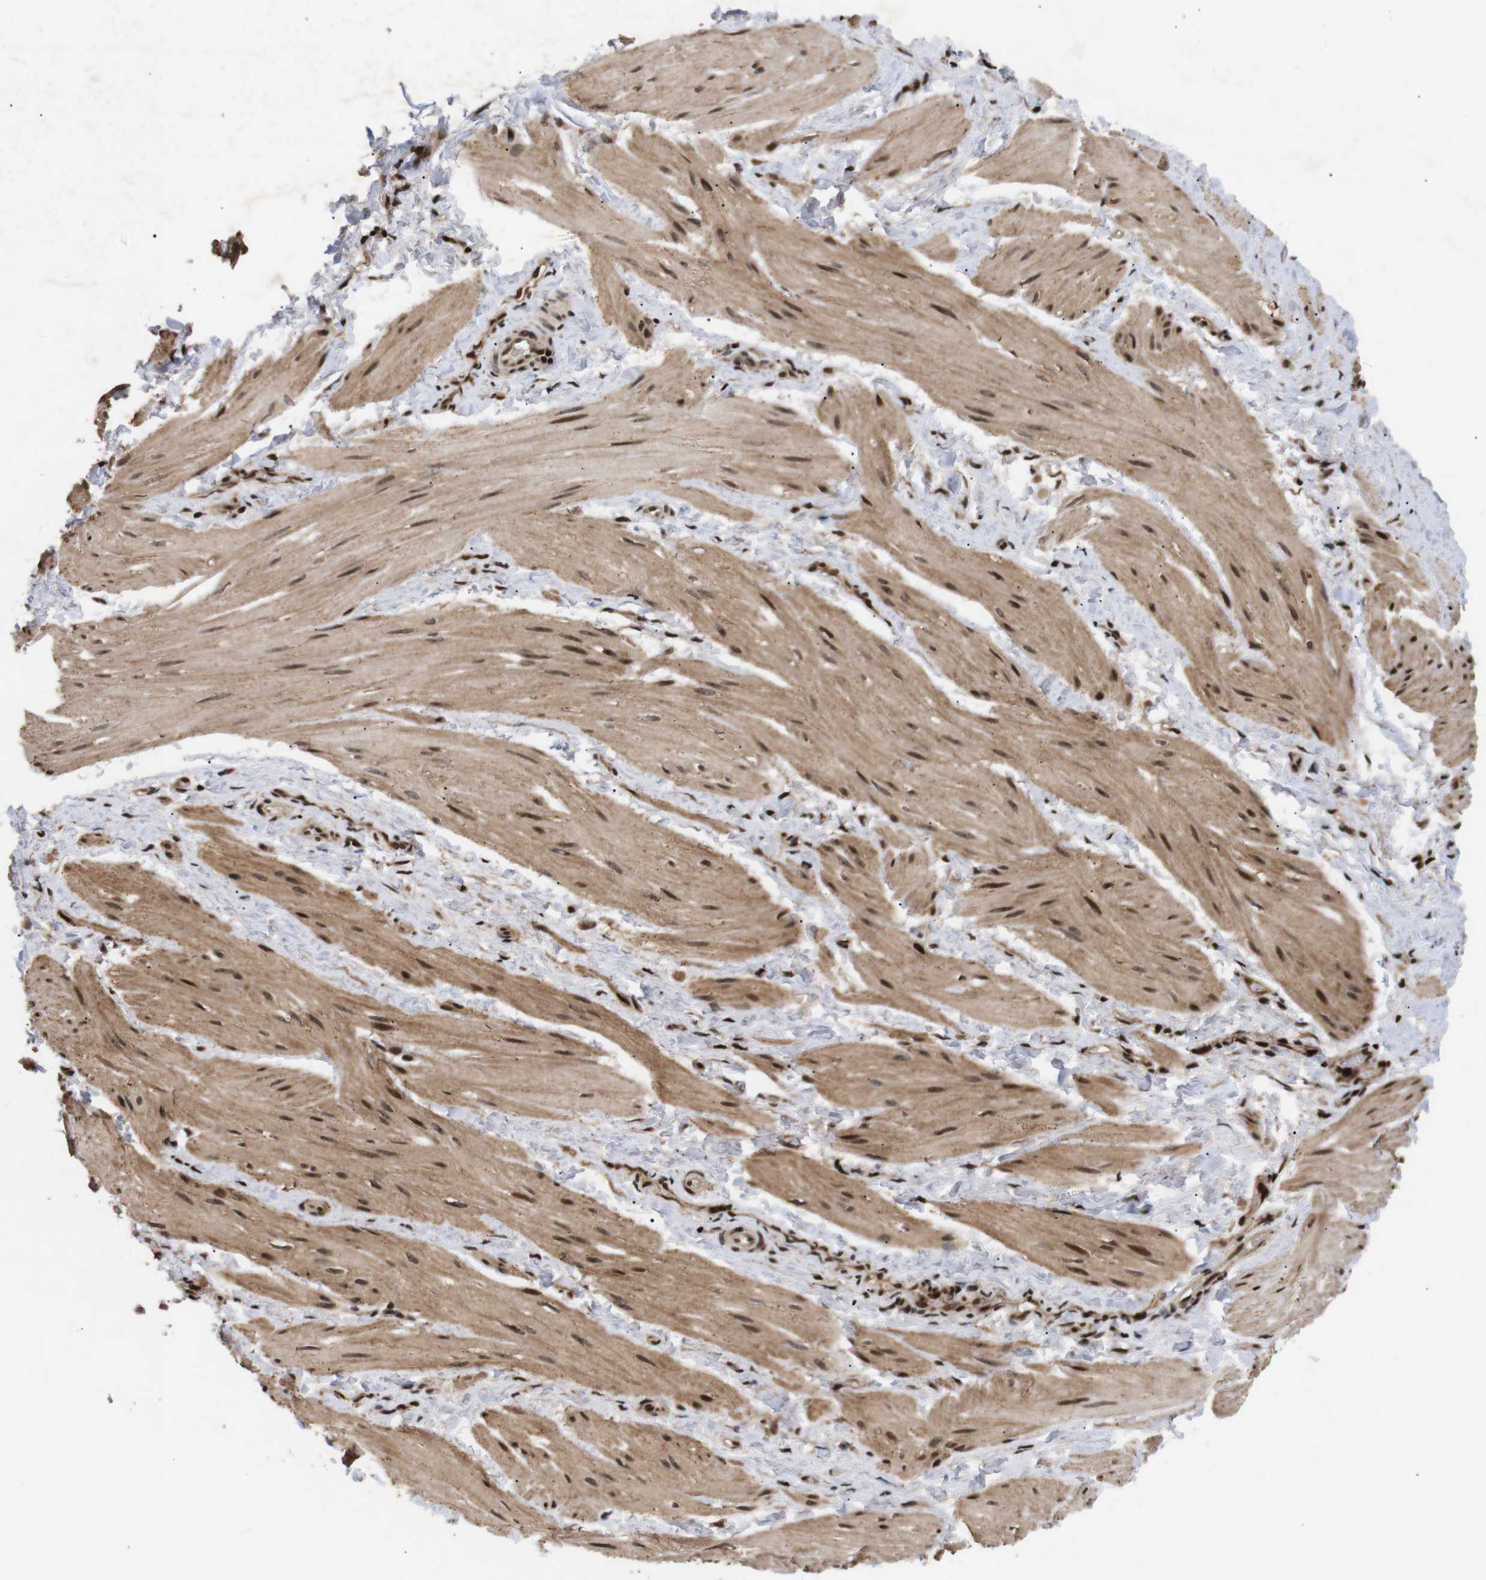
{"staining": {"intensity": "strong", "quantity": ">75%", "location": "cytoplasmic/membranous,nuclear"}, "tissue": "smooth muscle", "cell_type": "Smooth muscle cells", "image_type": "normal", "snomed": [{"axis": "morphology", "description": "Normal tissue, NOS"}, {"axis": "topography", "description": "Smooth muscle"}], "caption": "Protein staining of unremarkable smooth muscle shows strong cytoplasmic/membranous,nuclear positivity in about >75% of smooth muscle cells.", "gene": "KIF23", "patient": {"sex": "male", "age": 16}}